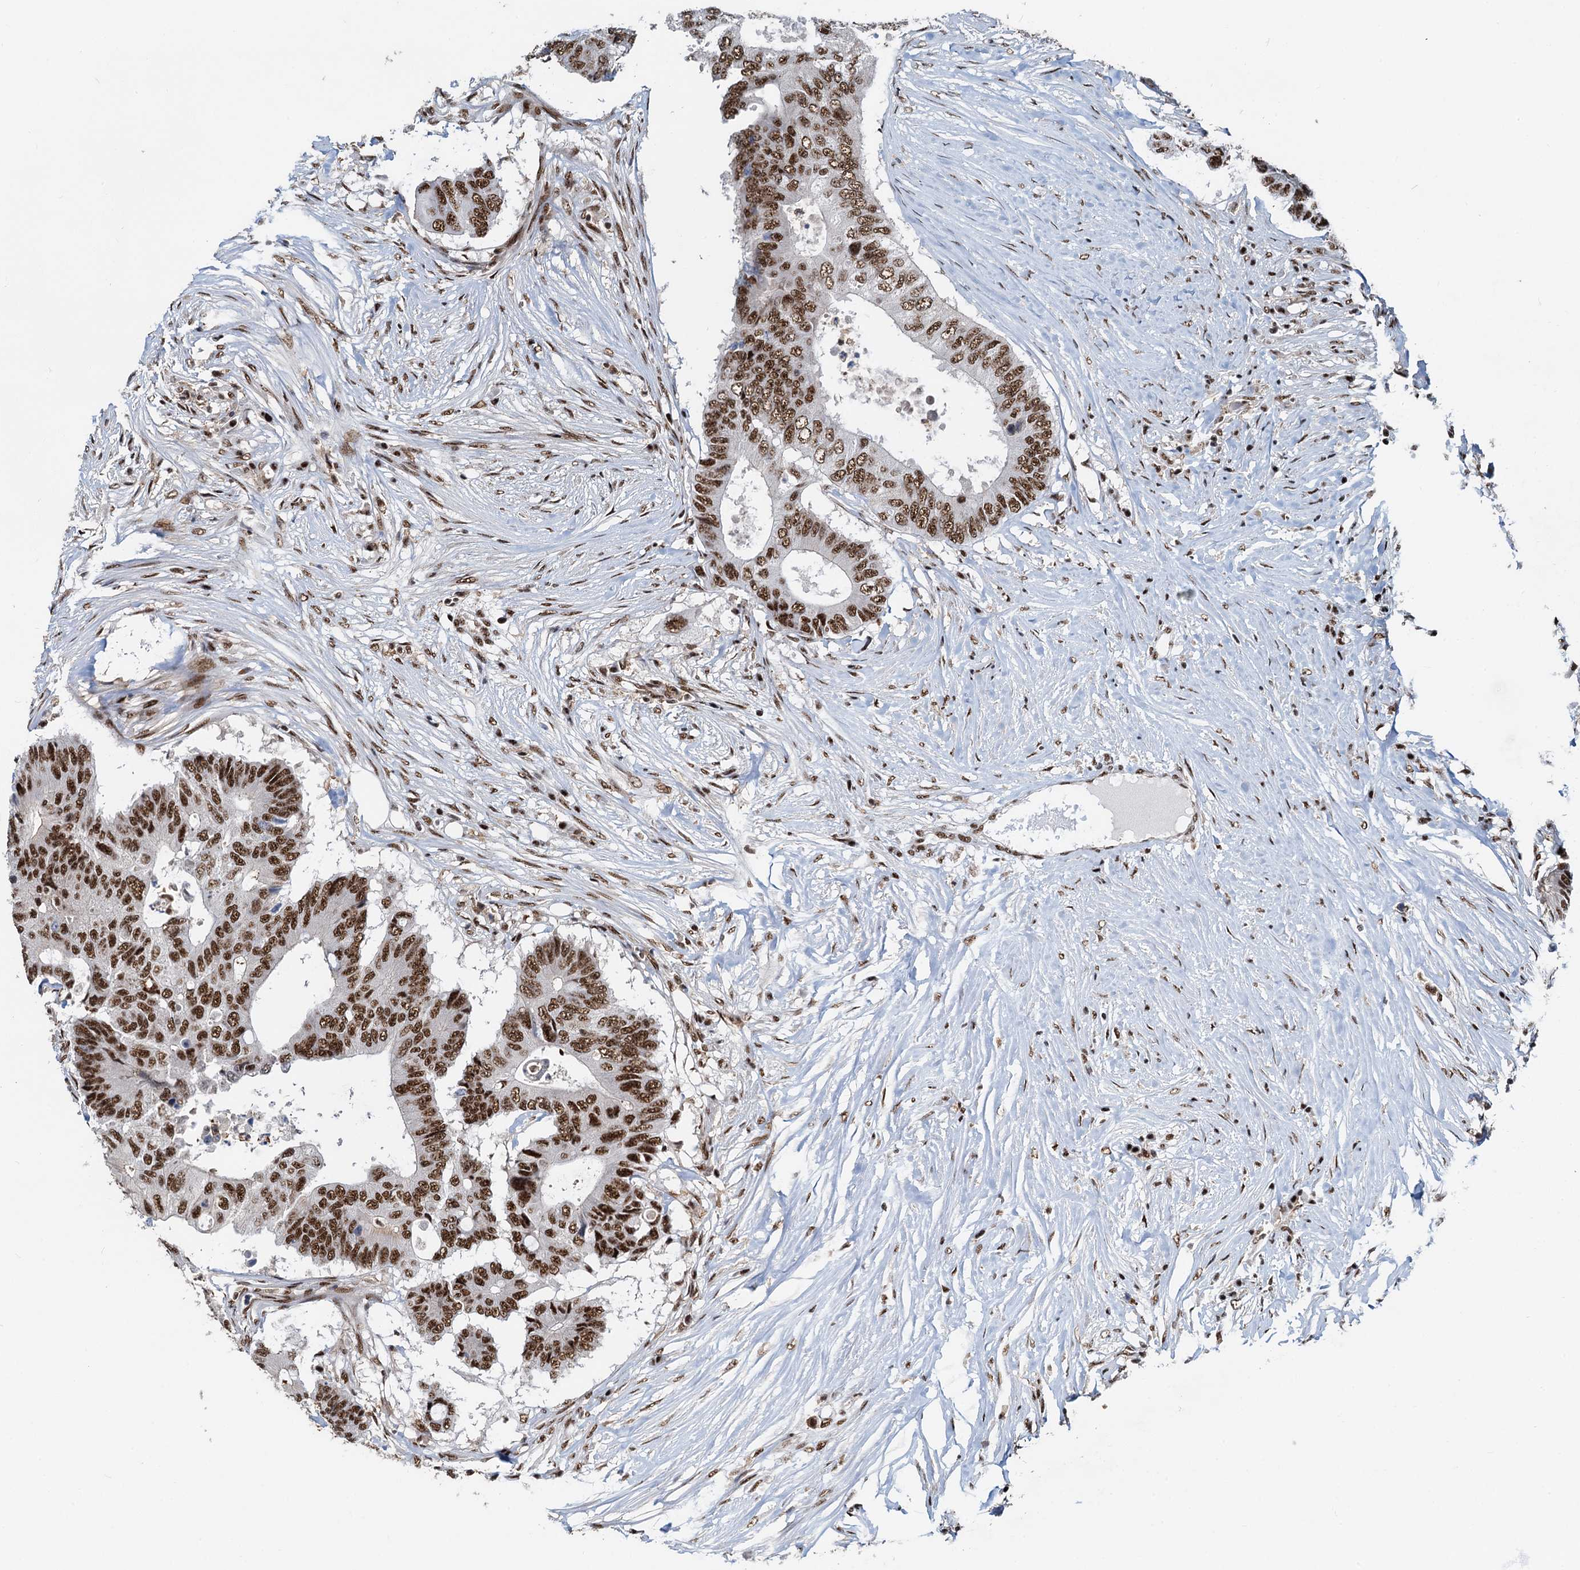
{"staining": {"intensity": "strong", "quantity": ">75%", "location": "nuclear"}, "tissue": "colorectal cancer", "cell_type": "Tumor cells", "image_type": "cancer", "snomed": [{"axis": "morphology", "description": "Adenocarcinoma, NOS"}, {"axis": "topography", "description": "Colon"}], "caption": "There is high levels of strong nuclear positivity in tumor cells of colorectal cancer, as demonstrated by immunohistochemical staining (brown color).", "gene": "RBM26", "patient": {"sex": "male", "age": 71}}